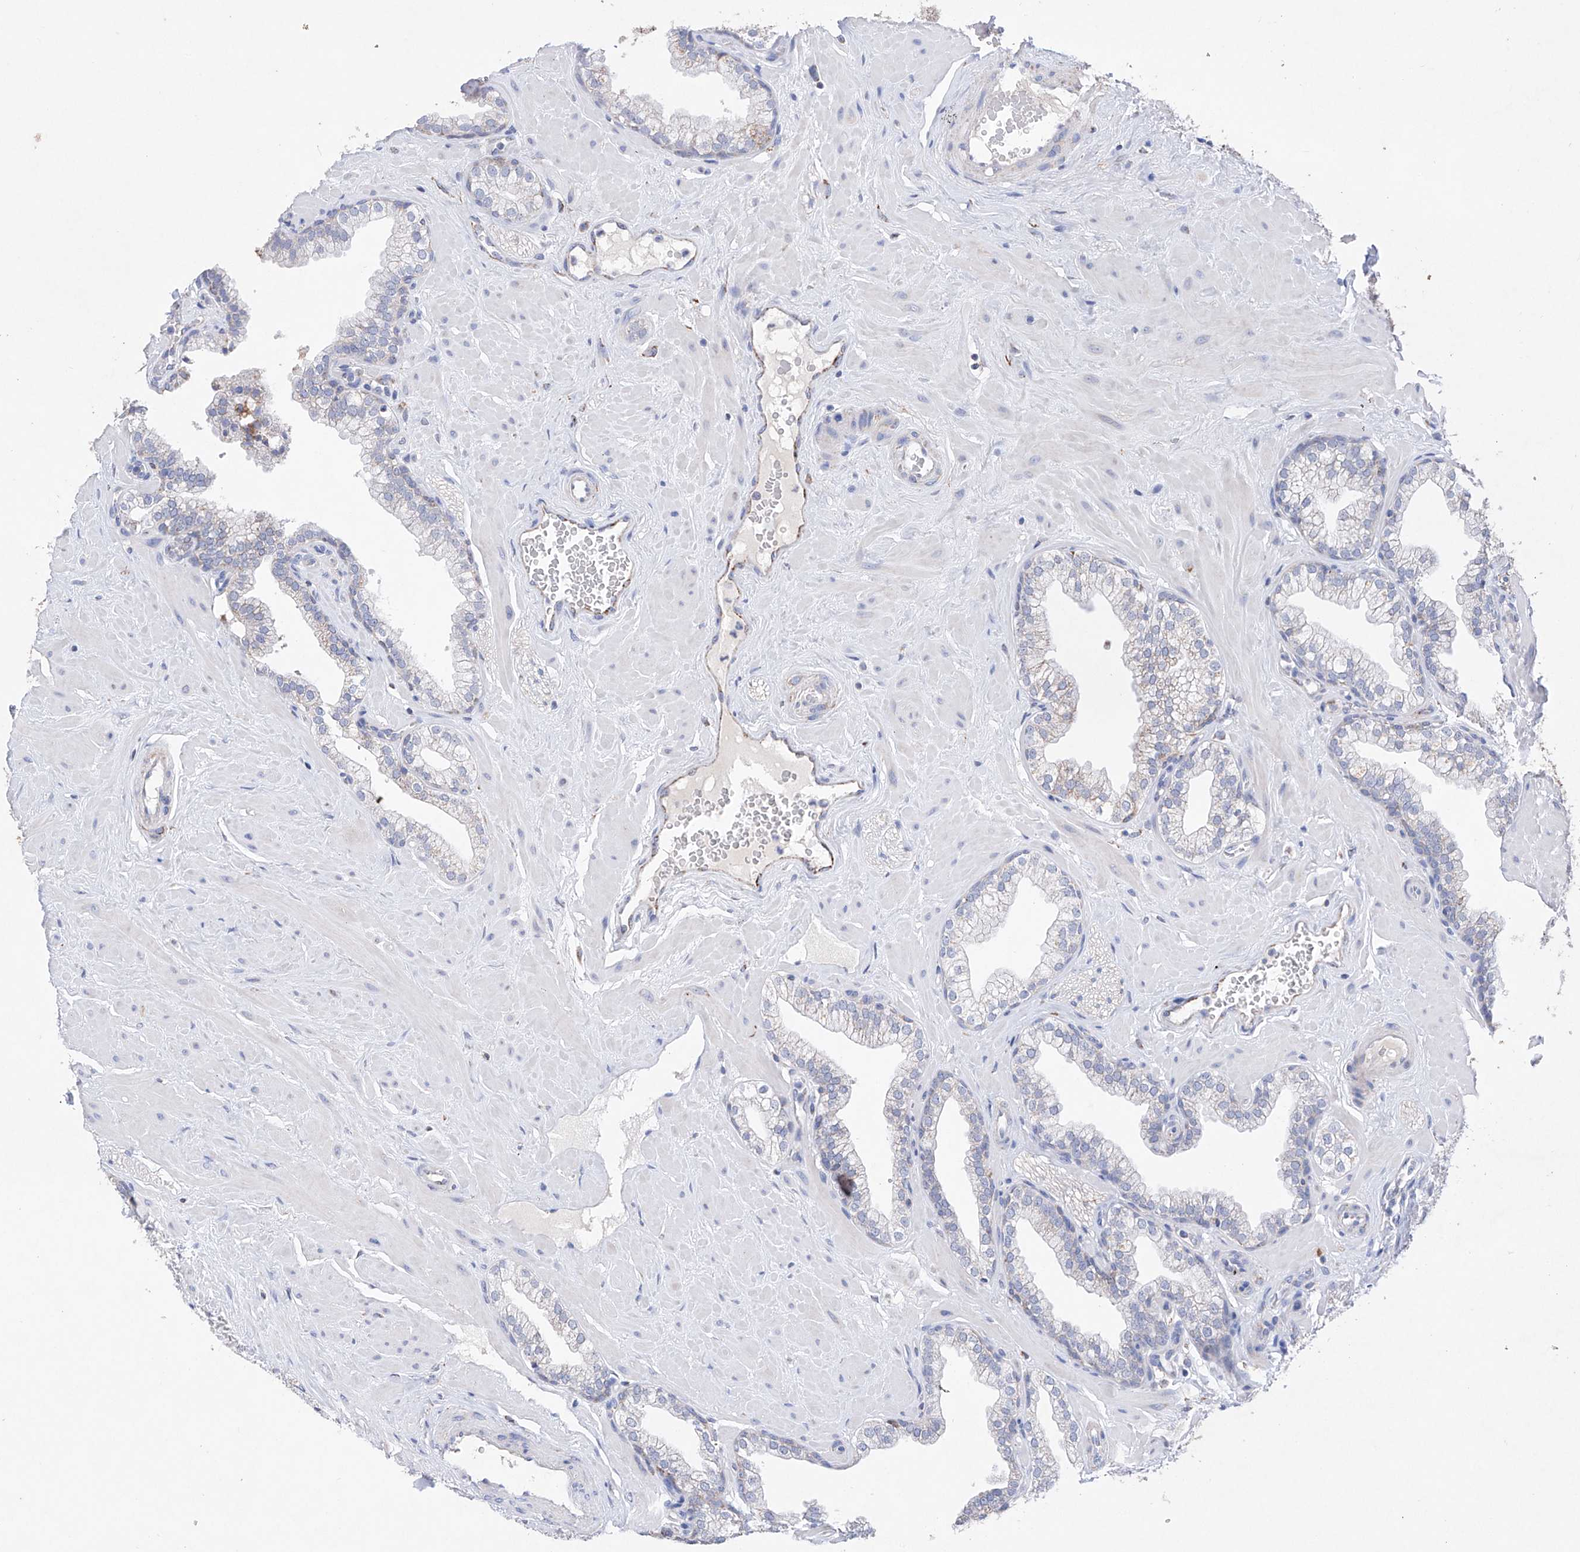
{"staining": {"intensity": "negative", "quantity": "none", "location": "none"}, "tissue": "prostate", "cell_type": "Glandular cells", "image_type": "normal", "snomed": [{"axis": "morphology", "description": "Normal tissue, NOS"}, {"axis": "morphology", "description": "Urothelial carcinoma, Low grade"}, {"axis": "topography", "description": "Urinary bladder"}, {"axis": "topography", "description": "Prostate"}], "caption": "This is an immunohistochemistry (IHC) image of benign human prostate. There is no positivity in glandular cells.", "gene": "NRROS", "patient": {"sex": "male", "age": 60}}